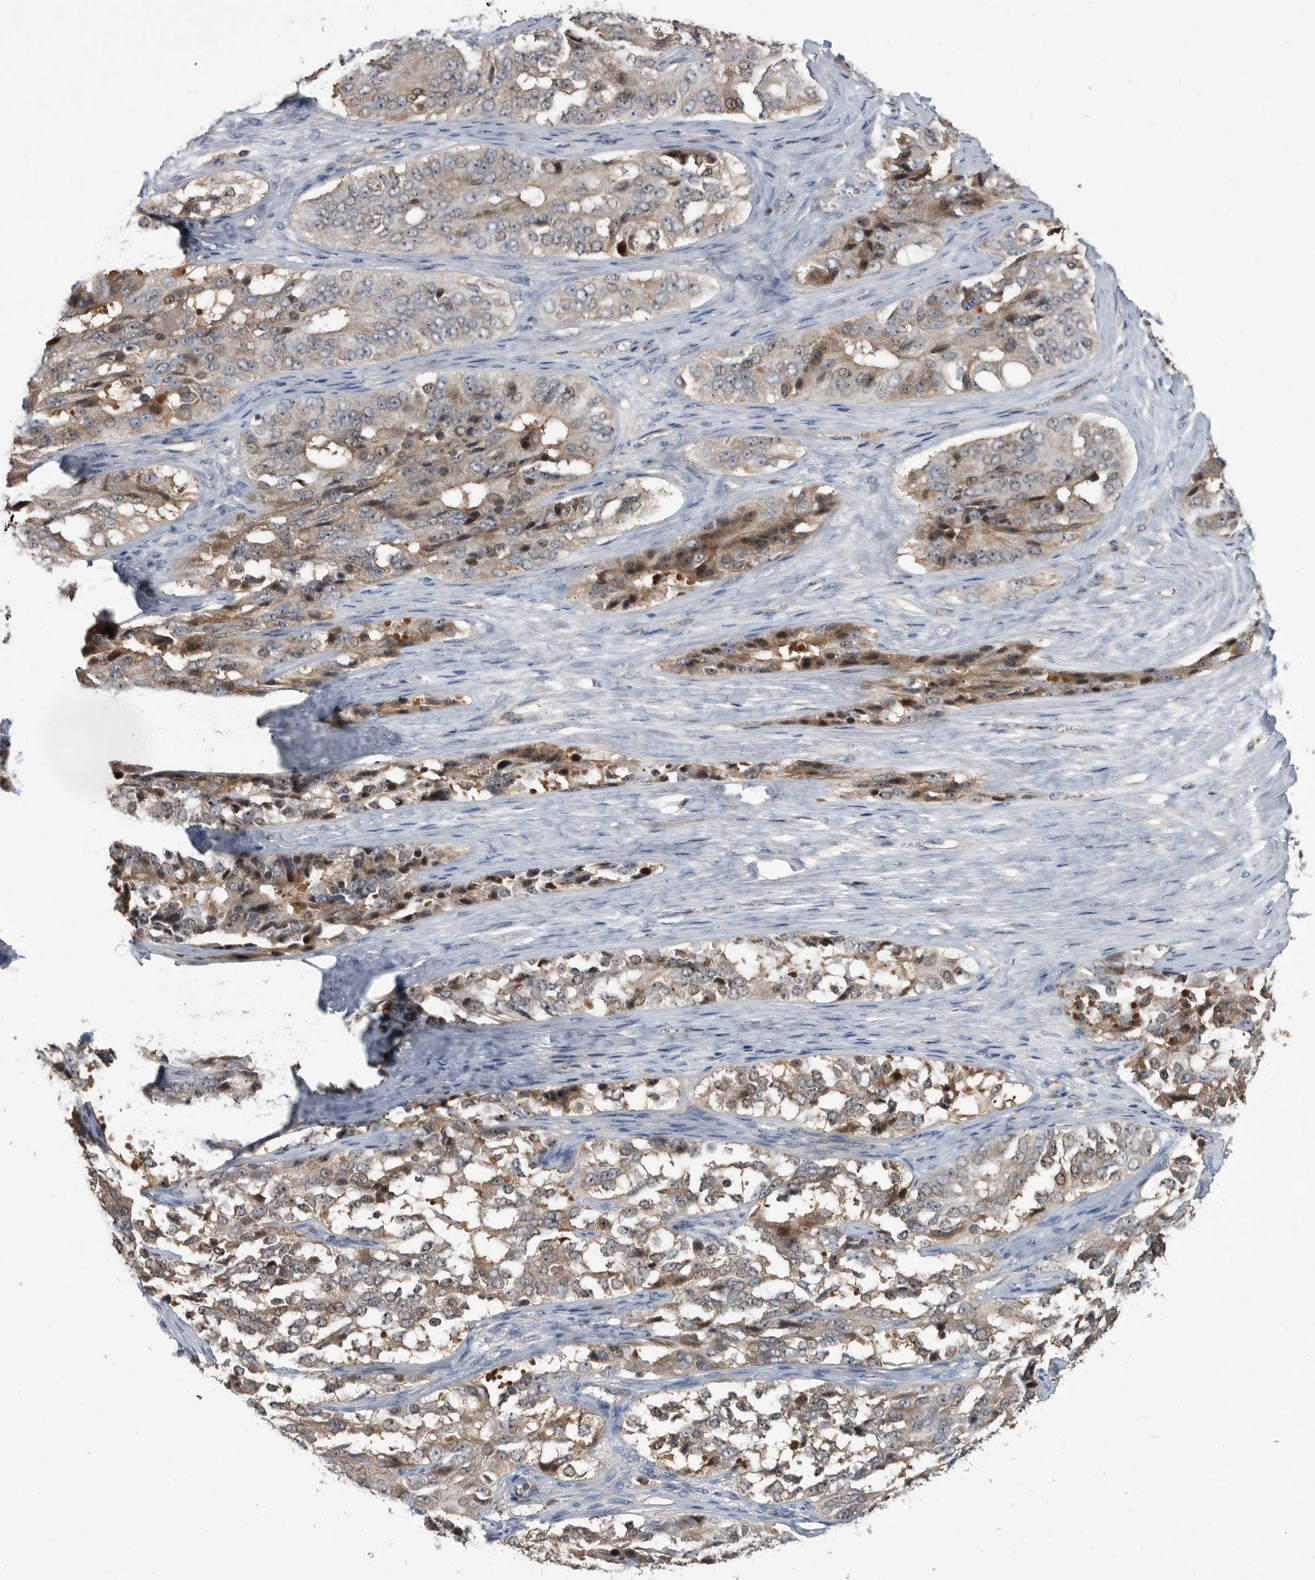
{"staining": {"intensity": "weak", "quantity": "25%-75%", "location": "cytoplasmic/membranous"}, "tissue": "ovarian cancer", "cell_type": "Tumor cells", "image_type": "cancer", "snomed": [{"axis": "morphology", "description": "Carcinoma, endometroid"}, {"axis": "topography", "description": "Ovary"}], "caption": "Weak cytoplasmic/membranous protein staining is appreciated in about 25%-75% of tumor cells in ovarian cancer (endometroid carcinoma).", "gene": "APEH", "patient": {"sex": "female", "age": 51}}